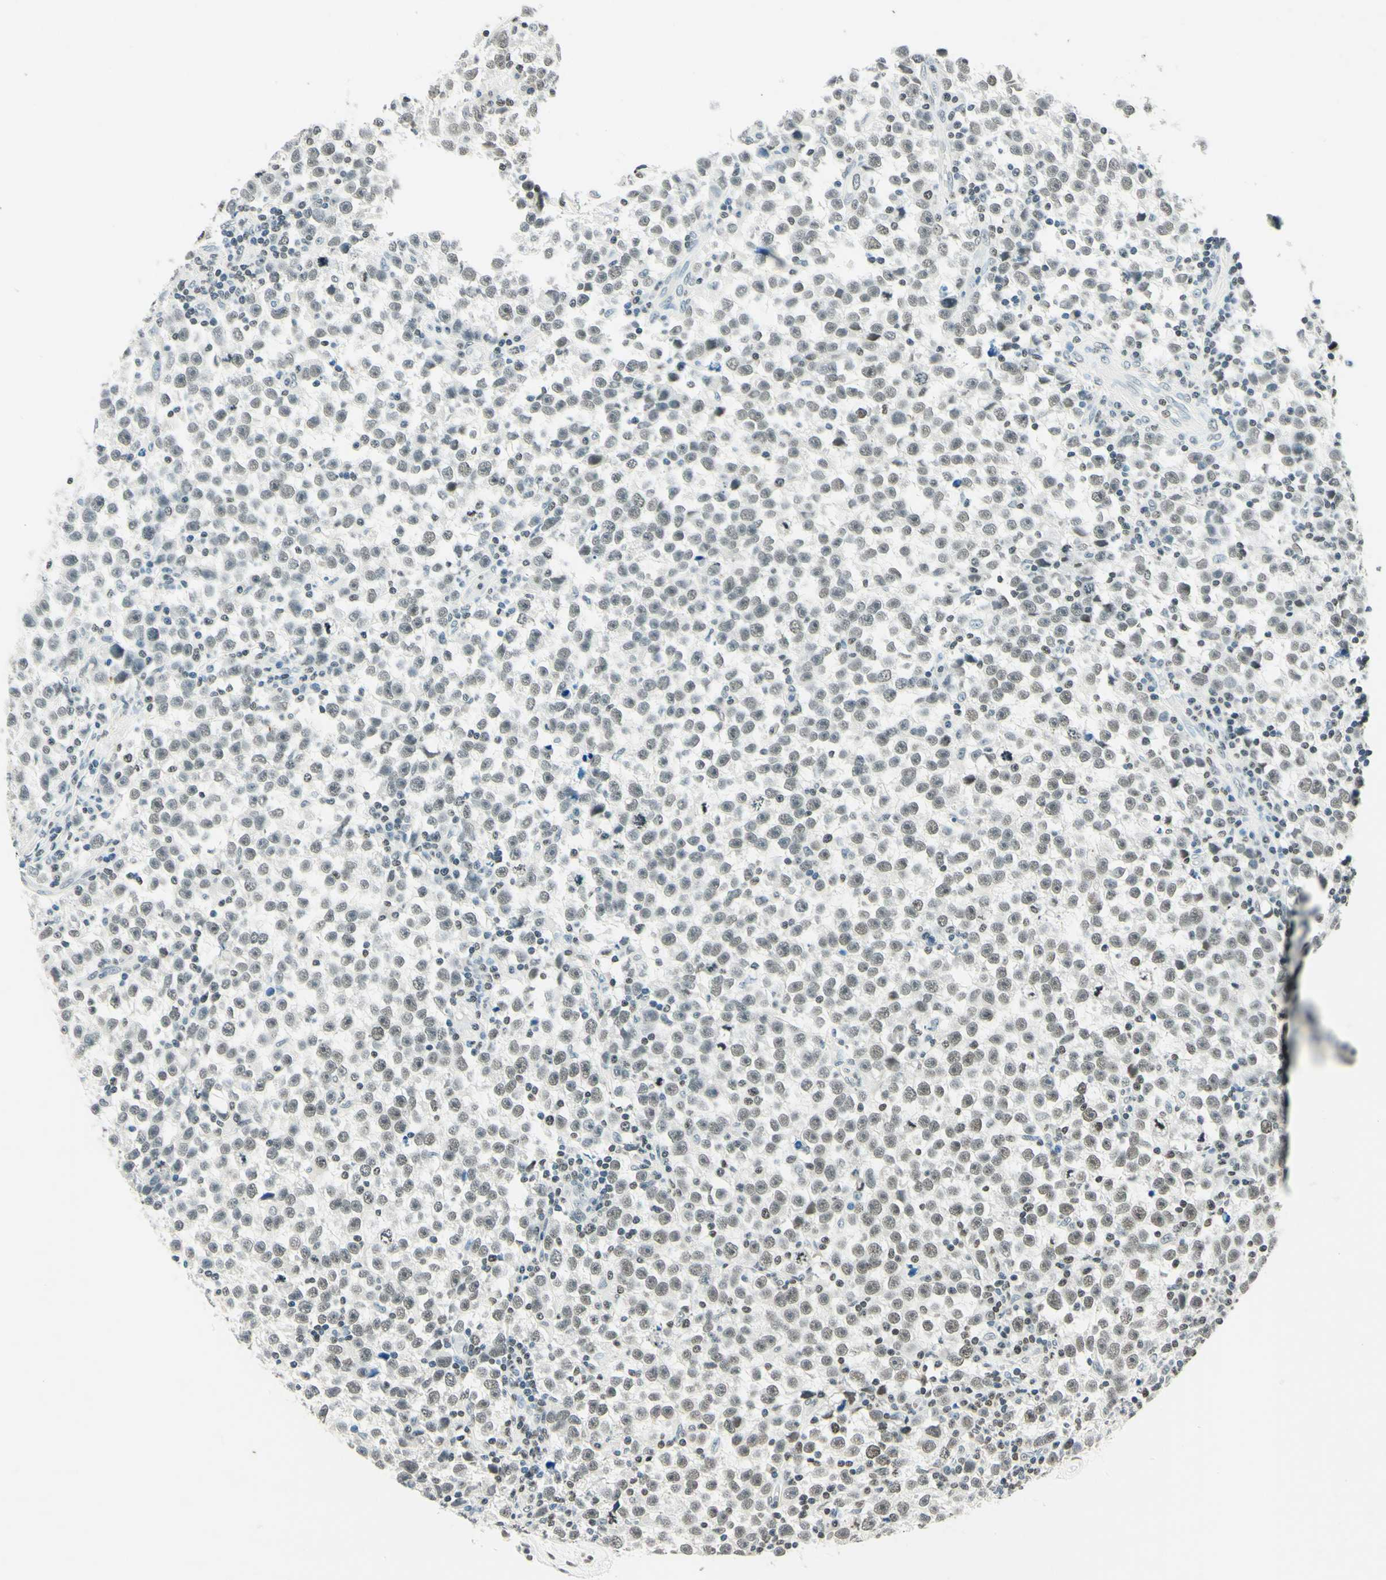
{"staining": {"intensity": "weak", "quantity": "25%-75%", "location": "nuclear"}, "tissue": "testis cancer", "cell_type": "Tumor cells", "image_type": "cancer", "snomed": [{"axis": "morphology", "description": "Seminoma, NOS"}, {"axis": "topography", "description": "Testis"}], "caption": "Immunohistochemistry (IHC) photomicrograph of human testis cancer stained for a protein (brown), which demonstrates low levels of weak nuclear expression in about 25%-75% of tumor cells.", "gene": "MSH2", "patient": {"sex": "male", "age": 43}}